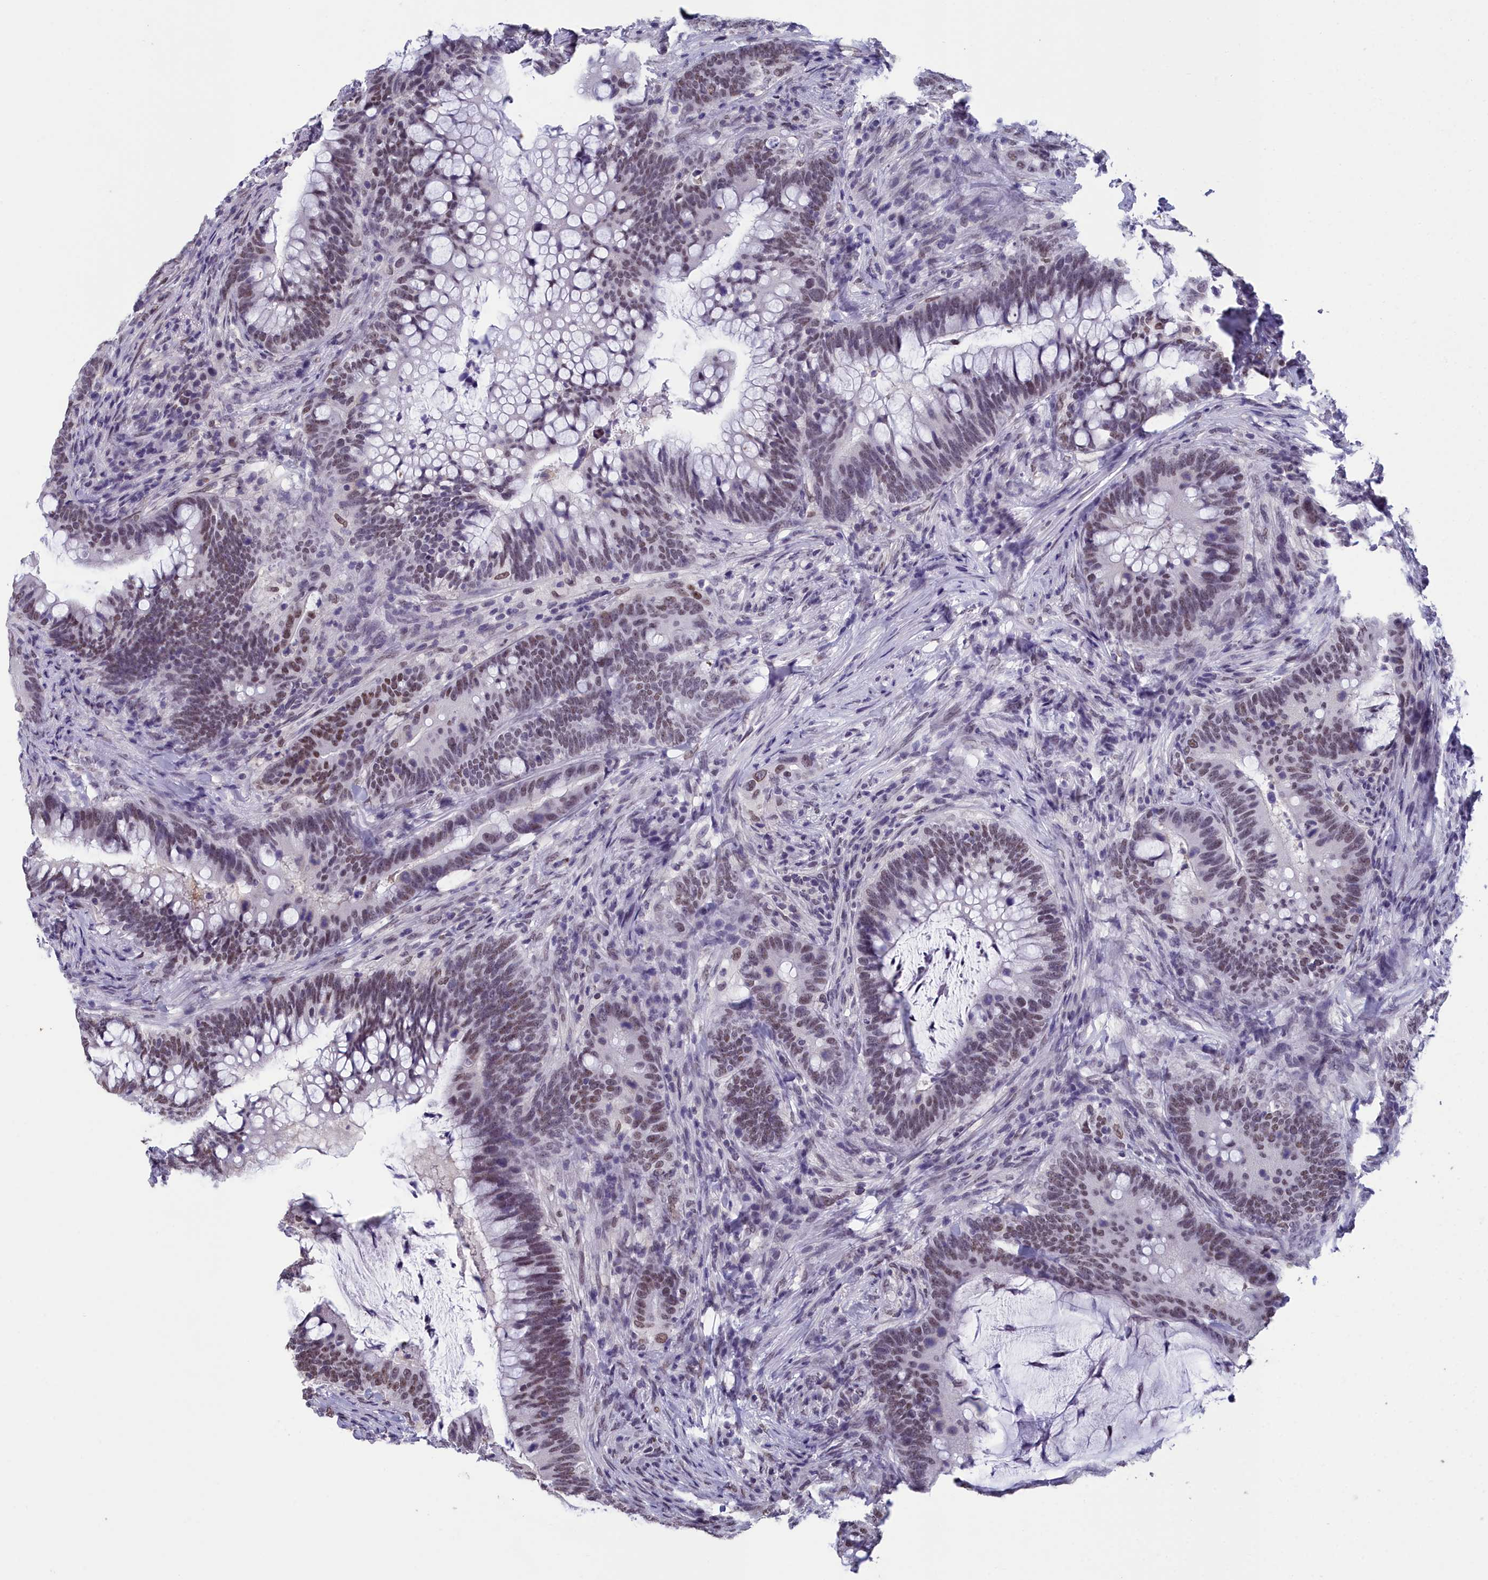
{"staining": {"intensity": "moderate", "quantity": "25%-75%", "location": "nuclear"}, "tissue": "colorectal cancer", "cell_type": "Tumor cells", "image_type": "cancer", "snomed": [{"axis": "morphology", "description": "Adenocarcinoma, NOS"}, {"axis": "topography", "description": "Colon"}], "caption": "Adenocarcinoma (colorectal) was stained to show a protein in brown. There is medium levels of moderate nuclear staining in about 25%-75% of tumor cells.", "gene": "CCDC97", "patient": {"sex": "female", "age": 66}}